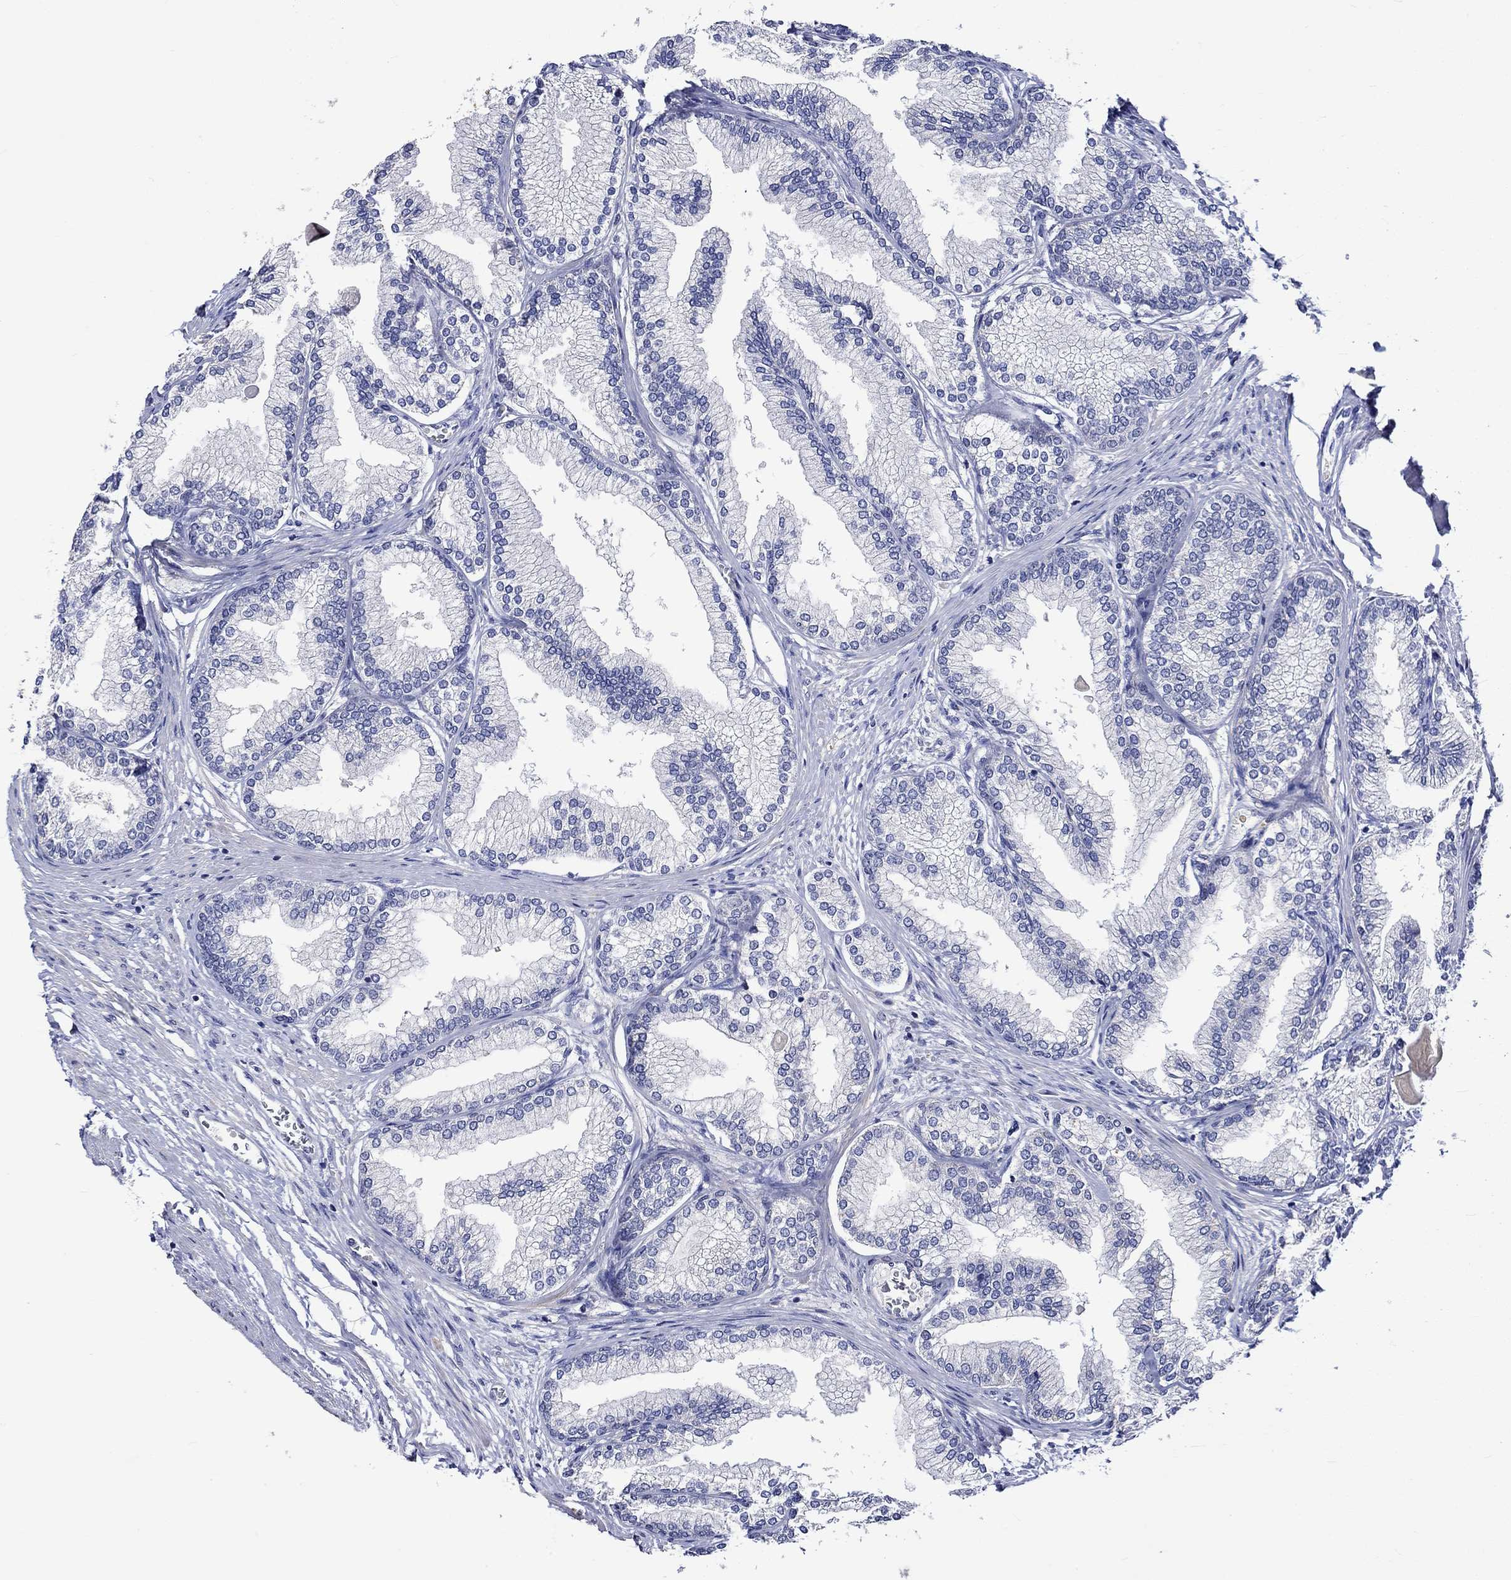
{"staining": {"intensity": "negative", "quantity": "none", "location": "none"}, "tissue": "prostate", "cell_type": "Glandular cells", "image_type": "normal", "snomed": [{"axis": "morphology", "description": "Normal tissue, NOS"}, {"axis": "topography", "description": "Prostate"}], "caption": "Glandular cells show no significant staining in benign prostate.", "gene": "CRYAB", "patient": {"sex": "male", "age": 72}}